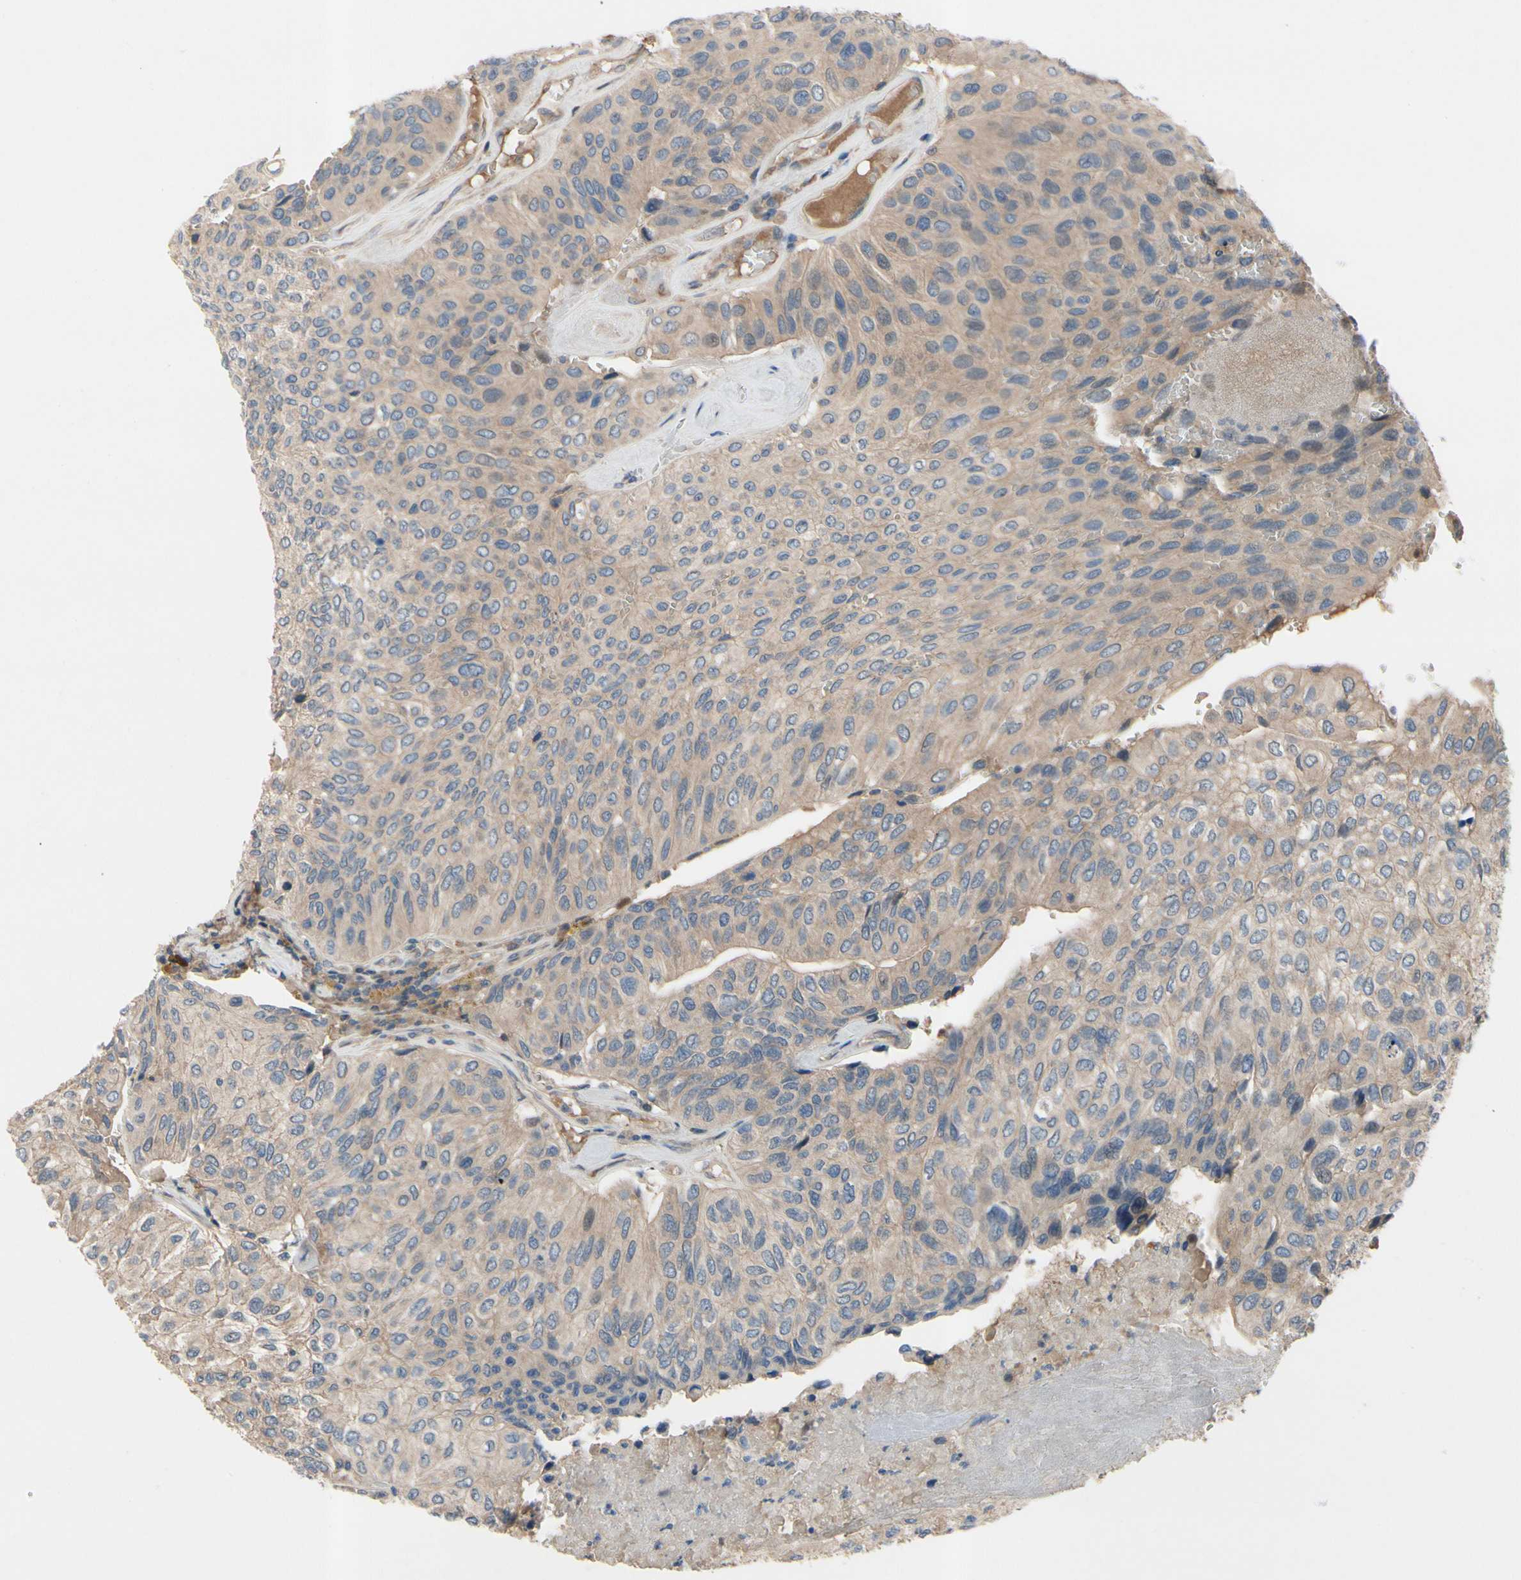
{"staining": {"intensity": "weak", "quantity": ">75%", "location": "cytoplasmic/membranous"}, "tissue": "urothelial cancer", "cell_type": "Tumor cells", "image_type": "cancer", "snomed": [{"axis": "morphology", "description": "Urothelial carcinoma, High grade"}, {"axis": "topography", "description": "Urinary bladder"}], "caption": "IHC photomicrograph of neoplastic tissue: high-grade urothelial carcinoma stained using immunohistochemistry (IHC) displays low levels of weak protein expression localized specifically in the cytoplasmic/membranous of tumor cells, appearing as a cytoplasmic/membranous brown color.", "gene": "ICAM5", "patient": {"sex": "male", "age": 66}}